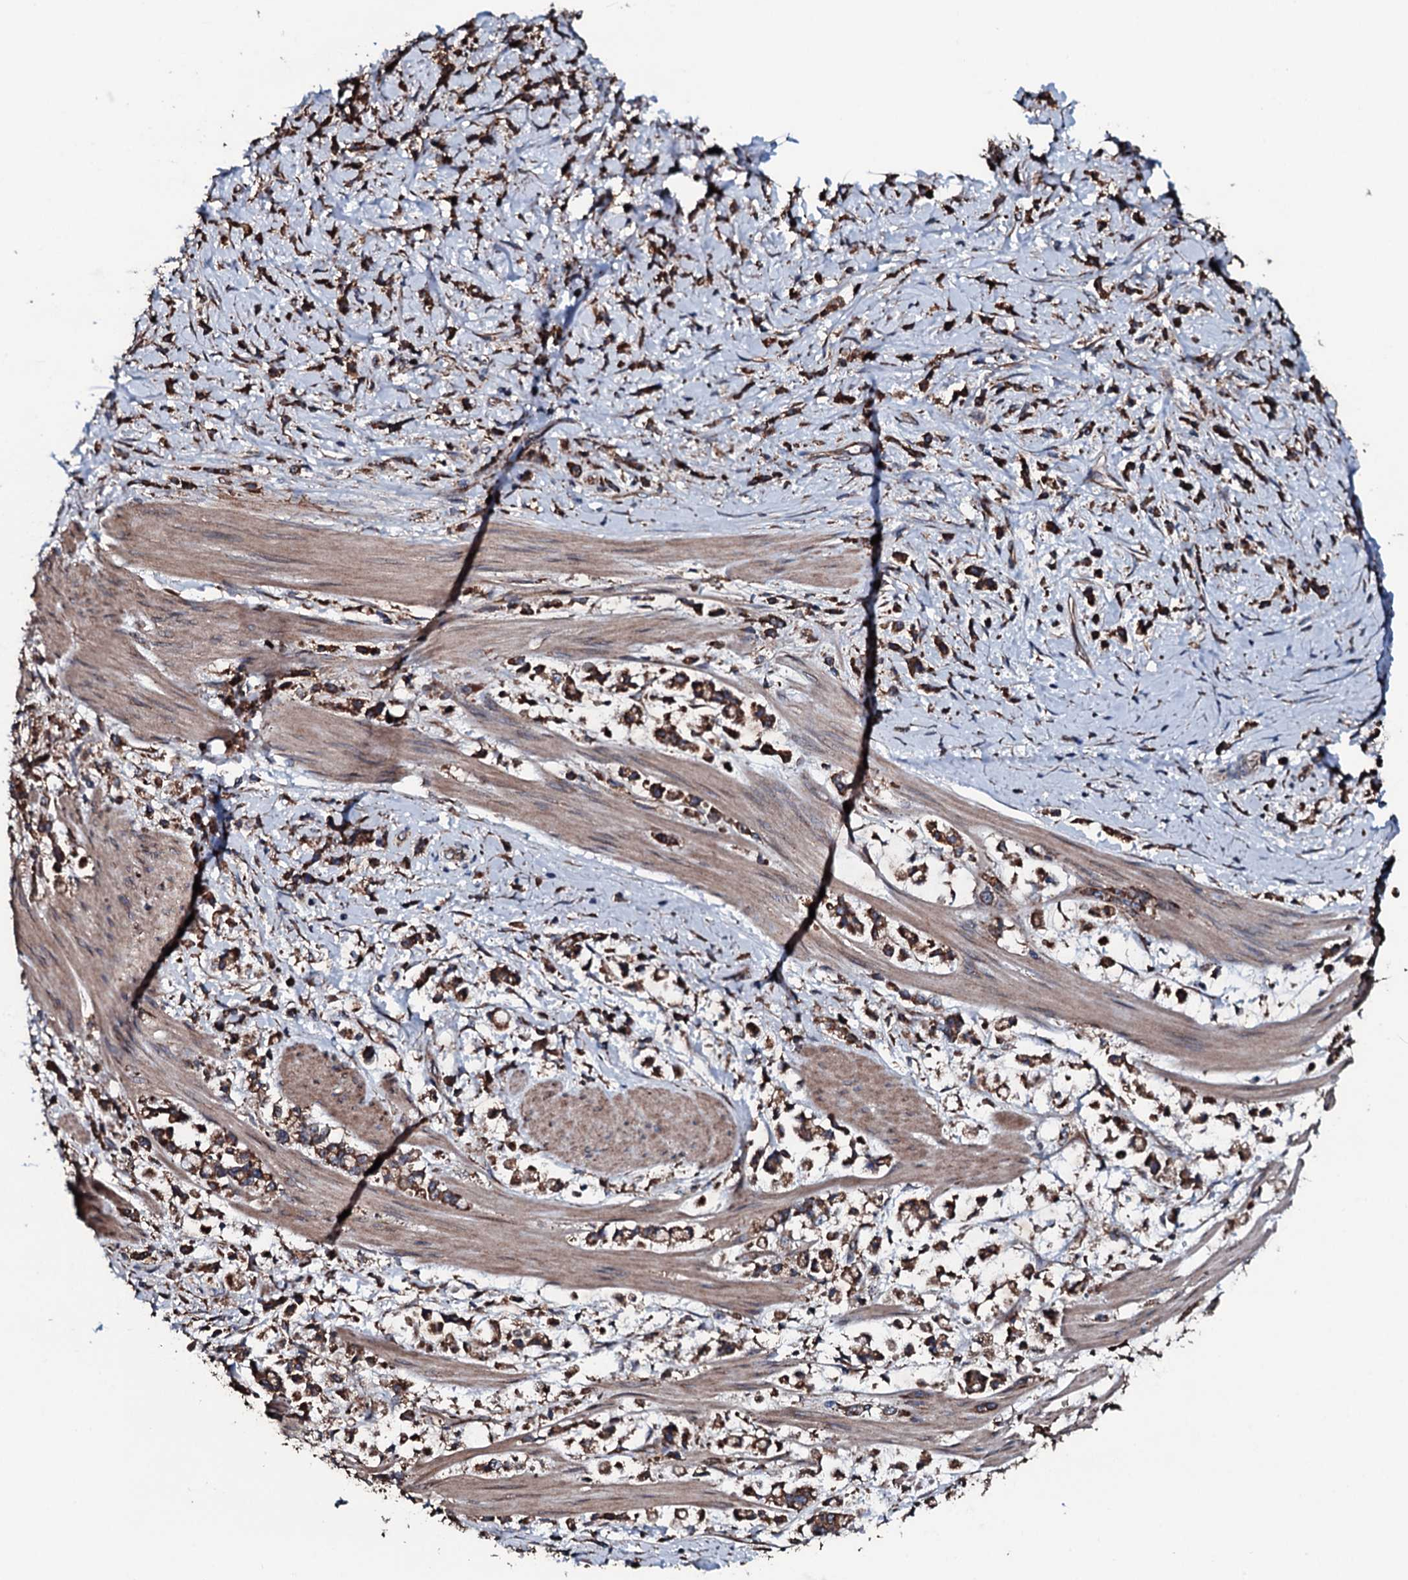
{"staining": {"intensity": "moderate", "quantity": ">75%", "location": "cytoplasmic/membranous"}, "tissue": "stomach cancer", "cell_type": "Tumor cells", "image_type": "cancer", "snomed": [{"axis": "morphology", "description": "Adenocarcinoma, NOS"}, {"axis": "topography", "description": "Stomach"}], "caption": "Immunohistochemical staining of human adenocarcinoma (stomach) demonstrates medium levels of moderate cytoplasmic/membranous protein staining in about >75% of tumor cells.", "gene": "RAB12", "patient": {"sex": "female", "age": 60}}